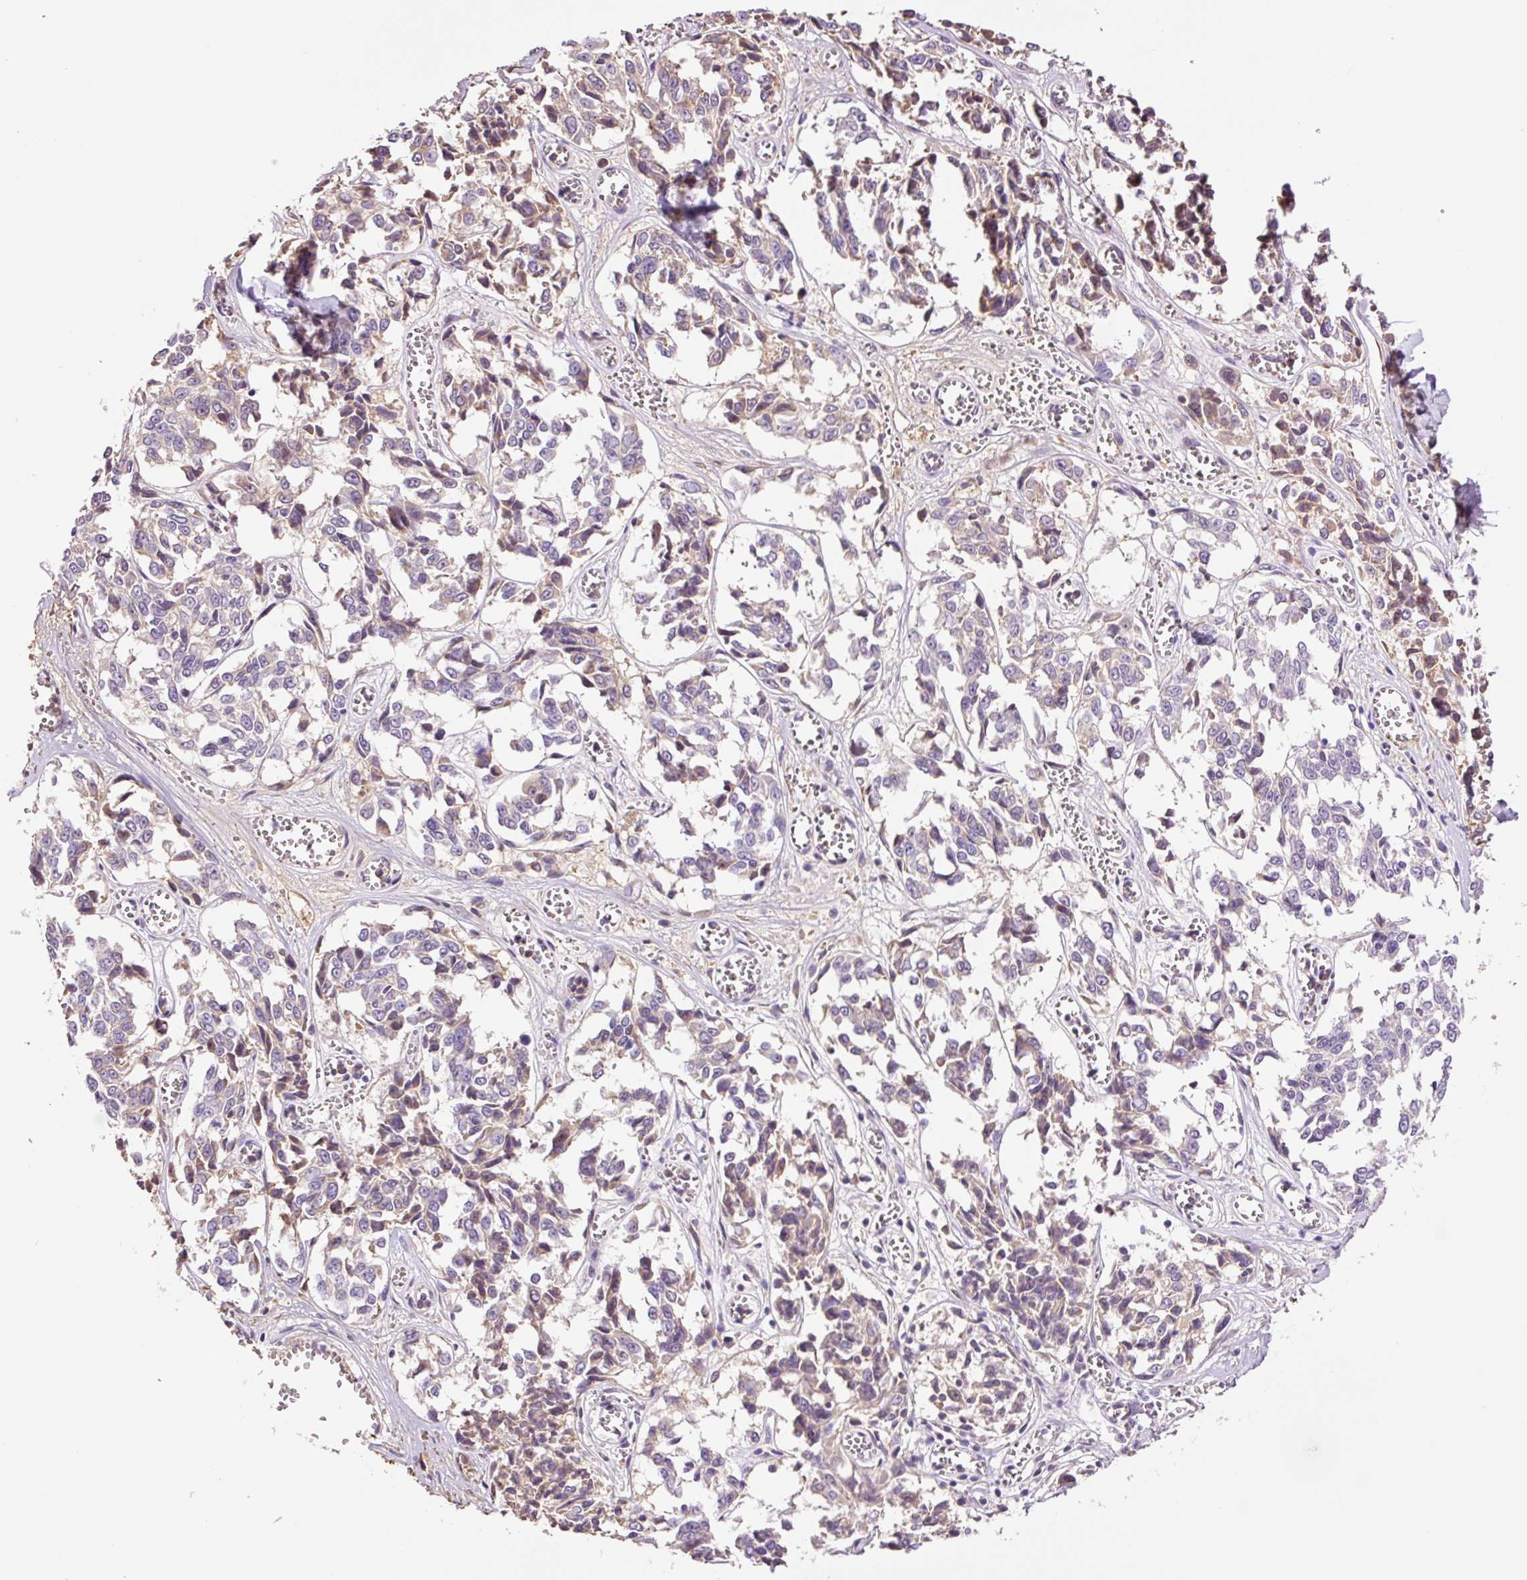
{"staining": {"intensity": "weak", "quantity": "25%-75%", "location": "cytoplasmic/membranous"}, "tissue": "melanoma", "cell_type": "Tumor cells", "image_type": "cancer", "snomed": [{"axis": "morphology", "description": "Malignant melanoma, NOS"}, {"axis": "topography", "description": "Skin"}], "caption": "Human melanoma stained with a brown dye reveals weak cytoplasmic/membranous positive expression in approximately 25%-75% of tumor cells.", "gene": "TMEM235", "patient": {"sex": "female", "age": 64}}